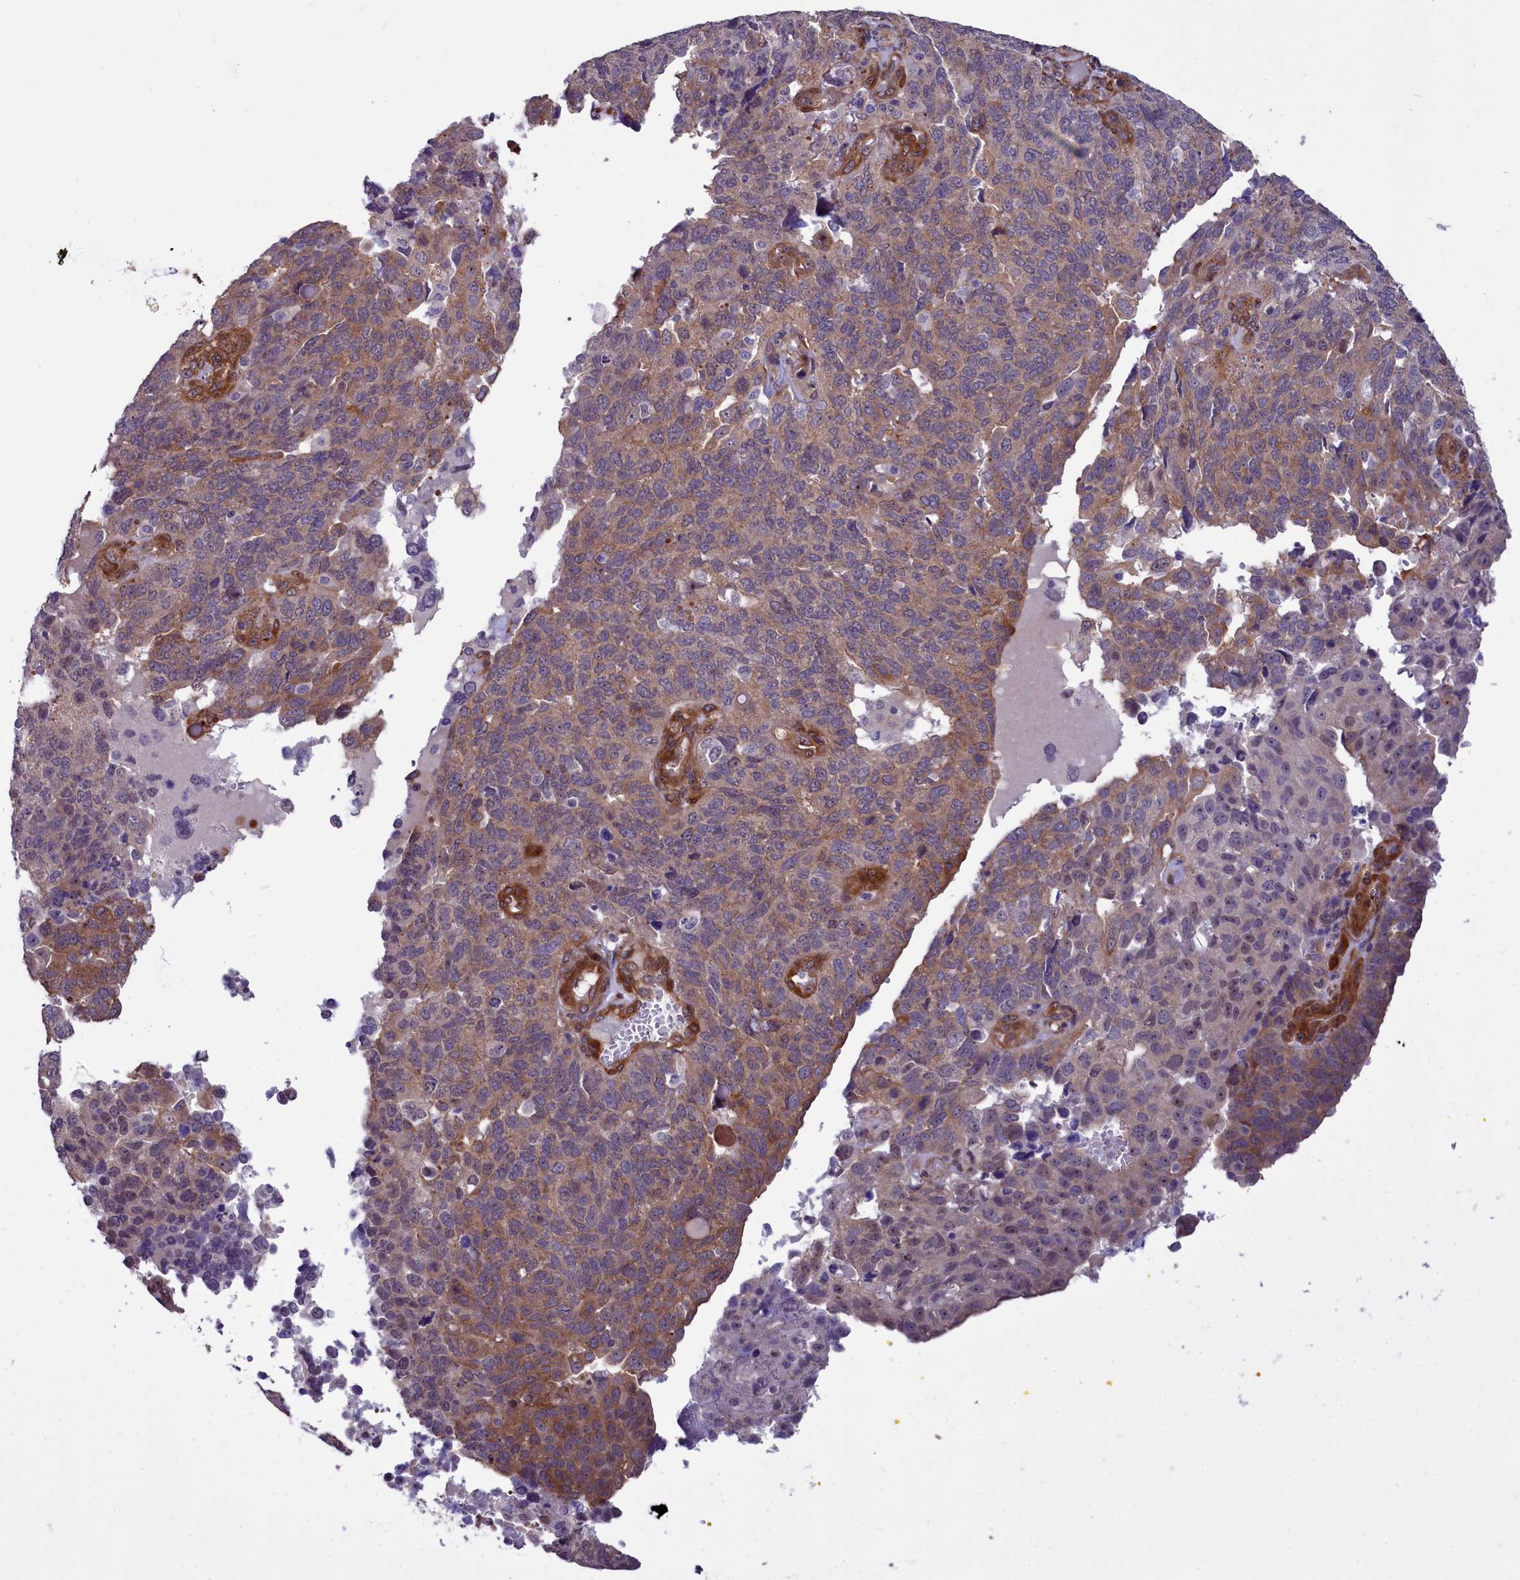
{"staining": {"intensity": "weak", "quantity": ">75%", "location": "cytoplasmic/membranous"}, "tissue": "endometrial cancer", "cell_type": "Tumor cells", "image_type": "cancer", "snomed": [{"axis": "morphology", "description": "Adenocarcinoma, NOS"}, {"axis": "topography", "description": "Endometrium"}], "caption": "High-magnification brightfield microscopy of endometrial adenocarcinoma stained with DAB (brown) and counterstained with hematoxylin (blue). tumor cells exhibit weak cytoplasmic/membranous staining is appreciated in about>75% of cells.", "gene": "BCAR1", "patient": {"sex": "female", "age": 66}}